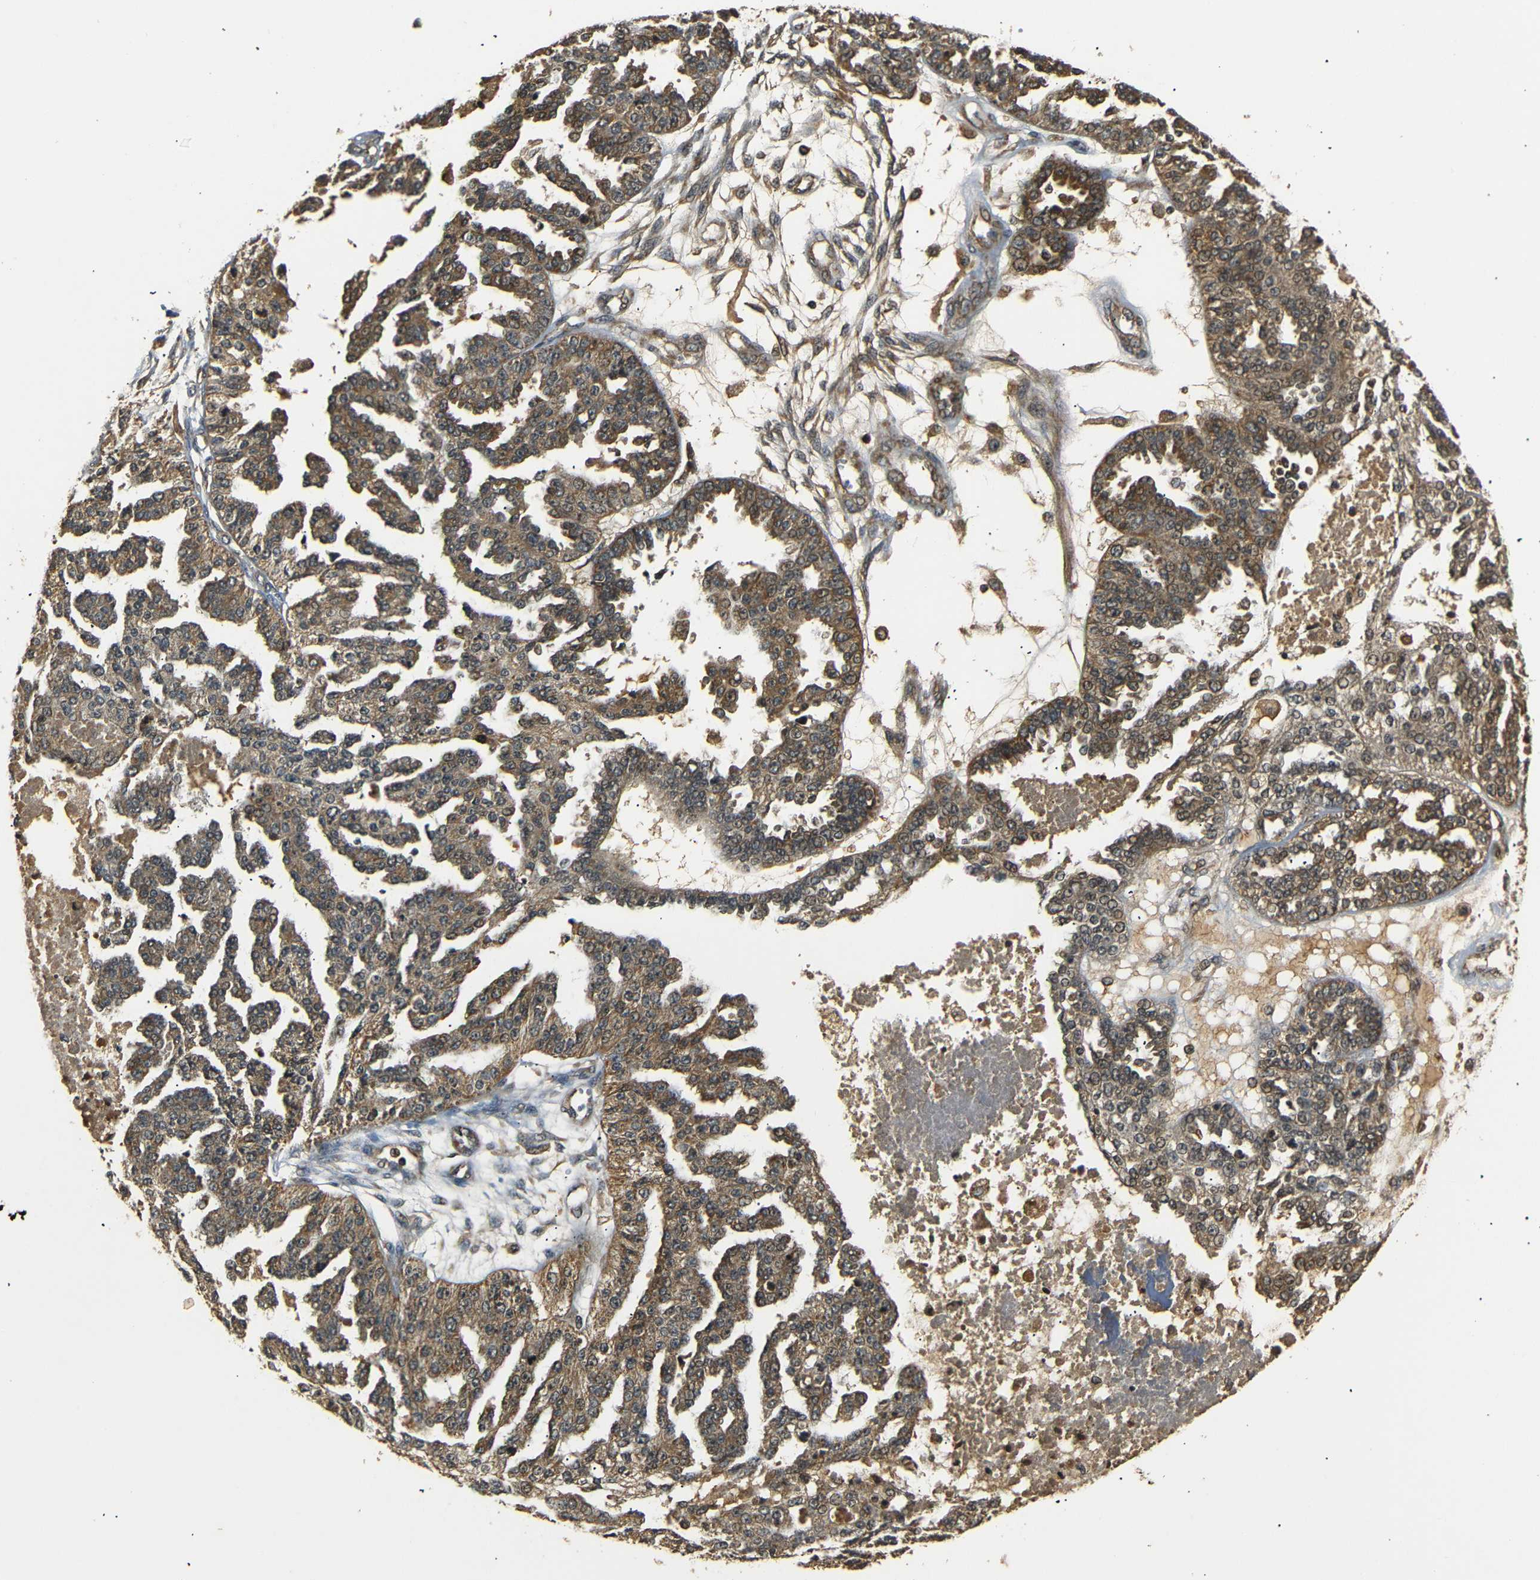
{"staining": {"intensity": "moderate", "quantity": ">75%", "location": "cytoplasmic/membranous"}, "tissue": "ovarian cancer", "cell_type": "Tumor cells", "image_type": "cancer", "snomed": [{"axis": "morphology", "description": "Cystadenocarcinoma, serous, NOS"}, {"axis": "topography", "description": "Ovary"}], "caption": "This is a histology image of immunohistochemistry staining of ovarian serous cystadenocarcinoma, which shows moderate staining in the cytoplasmic/membranous of tumor cells.", "gene": "TANK", "patient": {"sex": "female", "age": 58}}